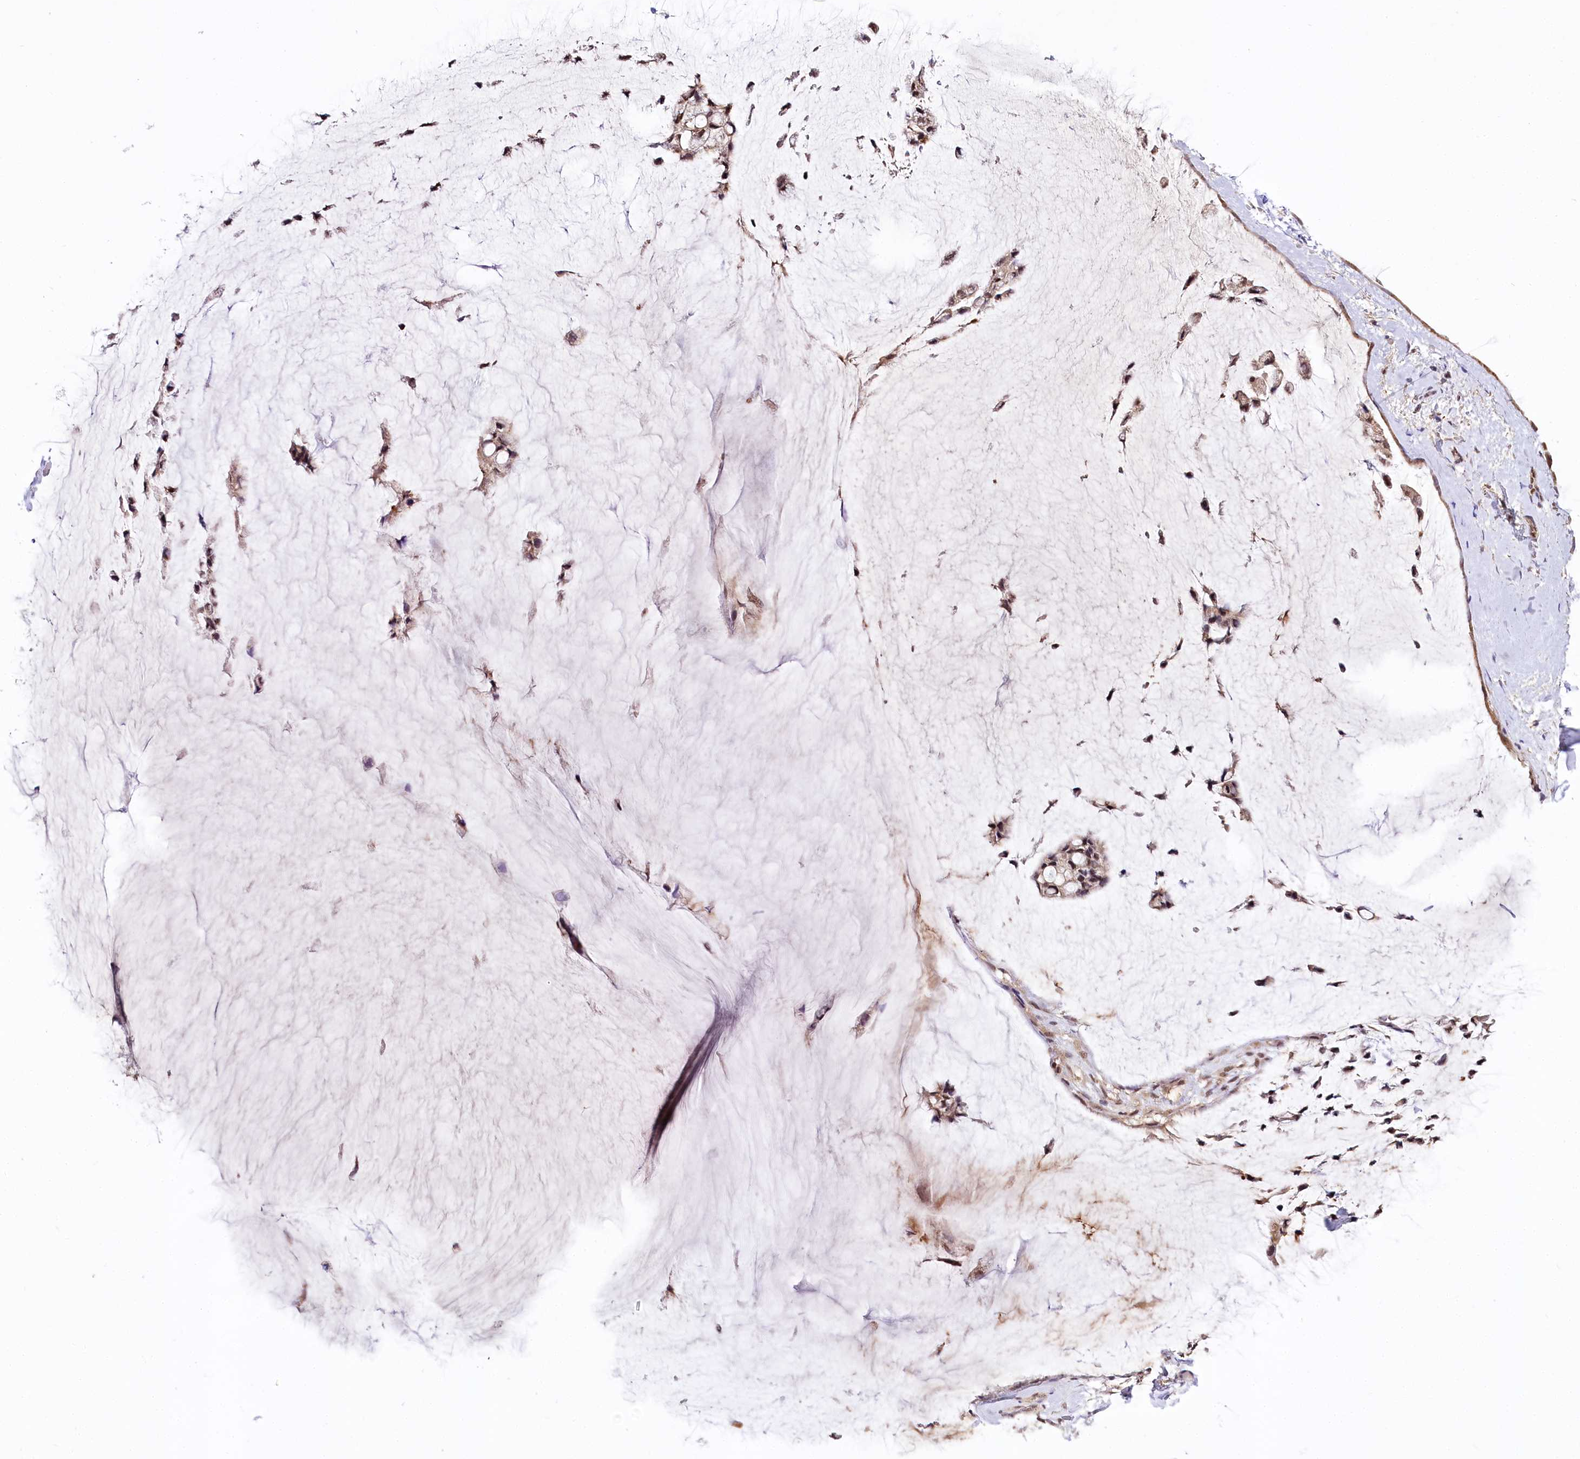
{"staining": {"intensity": "moderate", "quantity": ">75%", "location": "nuclear"}, "tissue": "ovarian cancer", "cell_type": "Tumor cells", "image_type": "cancer", "snomed": [{"axis": "morphology", "description": "Cystadenocarcinoma, mucinous, NOS"}, {"axis": "topography", "description": "Ovary"}], "caption": "A photomicrograph of mucinous cystadenocarcinoma (ovarian) stained for a protein displays moderate nuclear brown staining in tumor cells. The staining is performed using DAB brown chromogen to label protein expression. The nuclei are counter-stained blue using hematoxylin.", "gene": "GNL3L", "patient": {"sex": "female", "age": 39}}